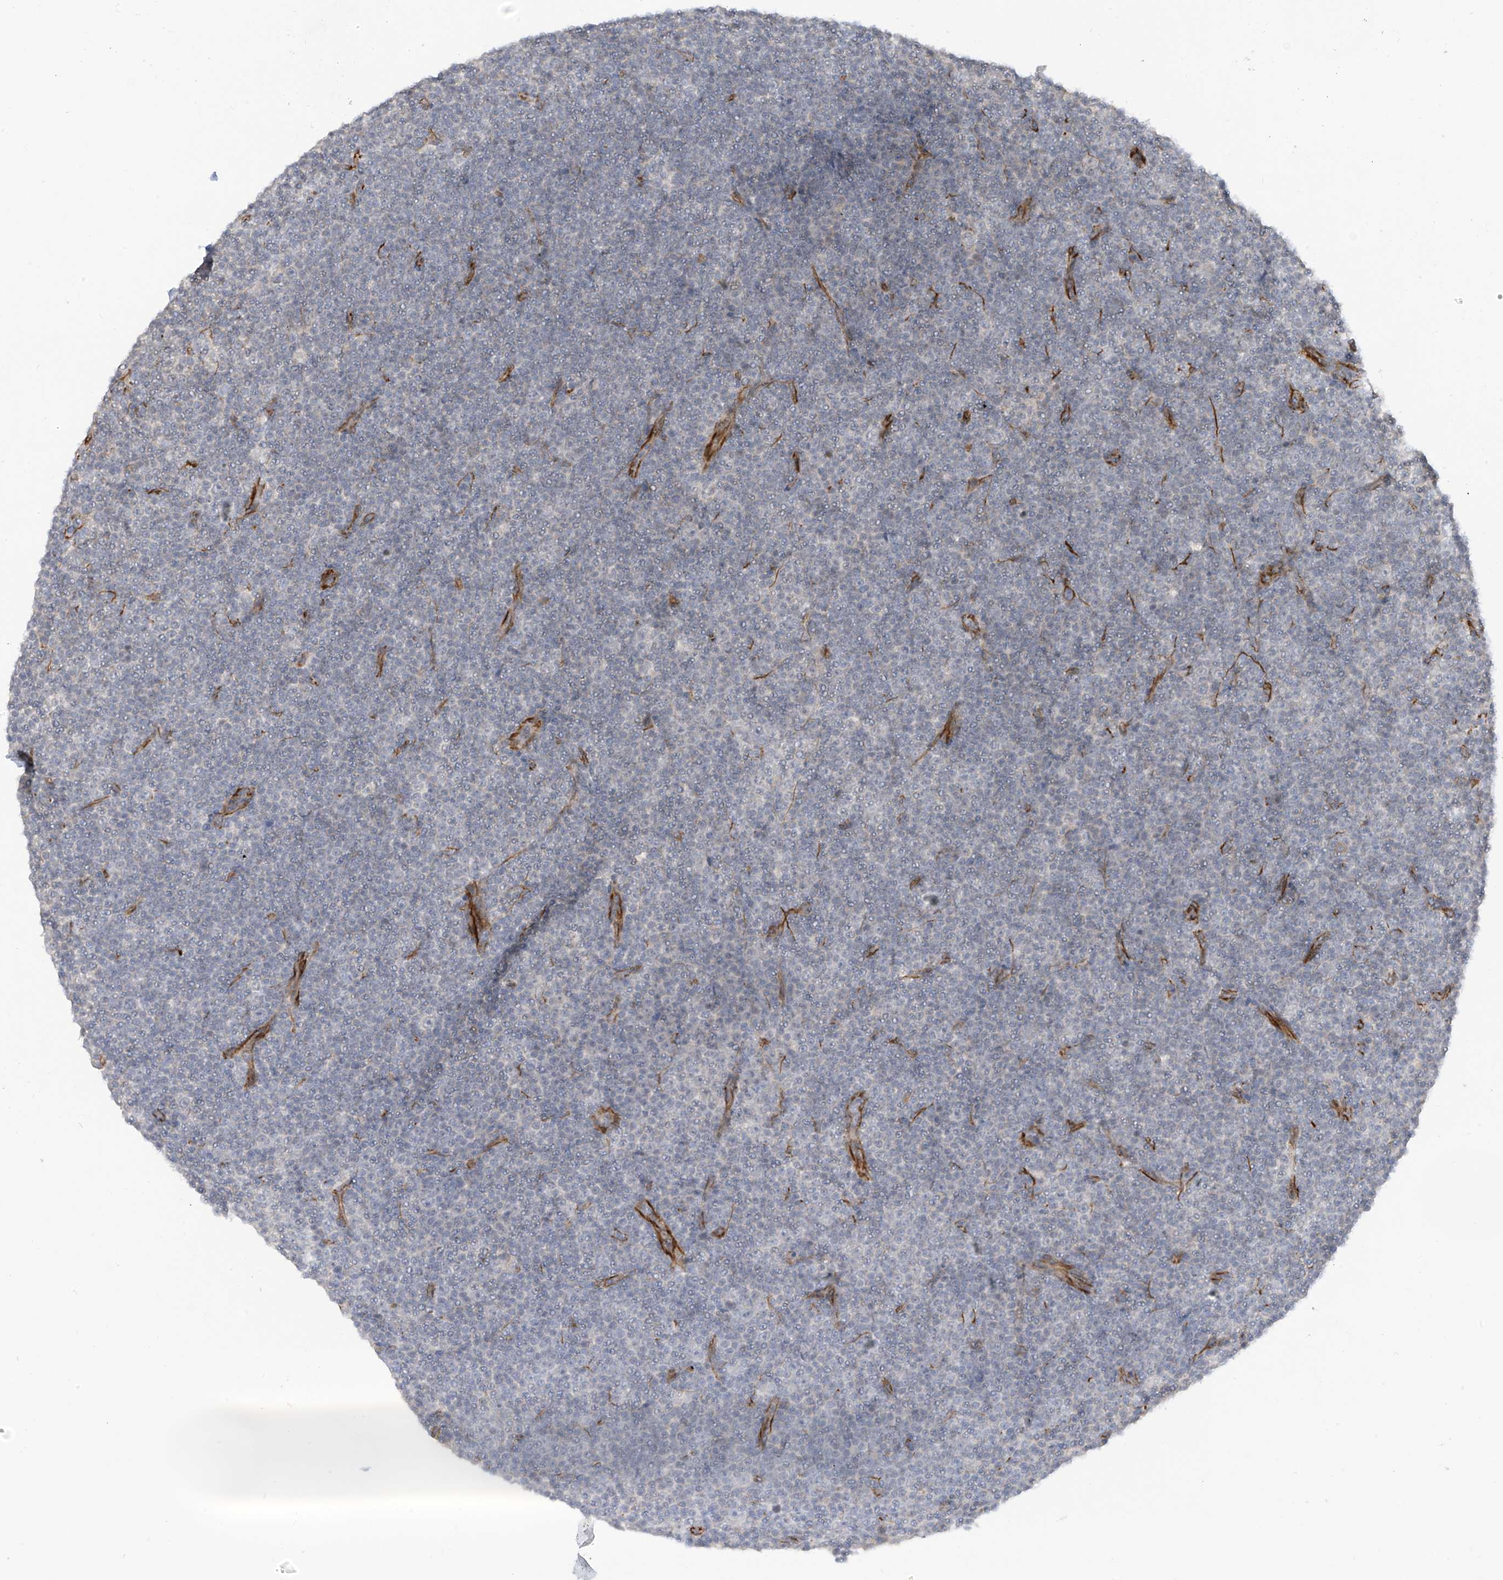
{"staining": {"intensity": "negative", "quantity": "none", "location": "none"}, "tissue": "lymphoma", "cell_type": "Tumor cells", "image_type": "cancer", "snomed": [{"axis": "morphology", "description": "Malignant lymphoma, non-Hodgkin's type, Low grade"}, {"axis": "topography", "description": "Lymph node"}], "caption": "Tumor cells are negative for protein expression in human lymphoma.", "gene": "HS6ST2", "patient": {"sex": "female", "age": 67}}